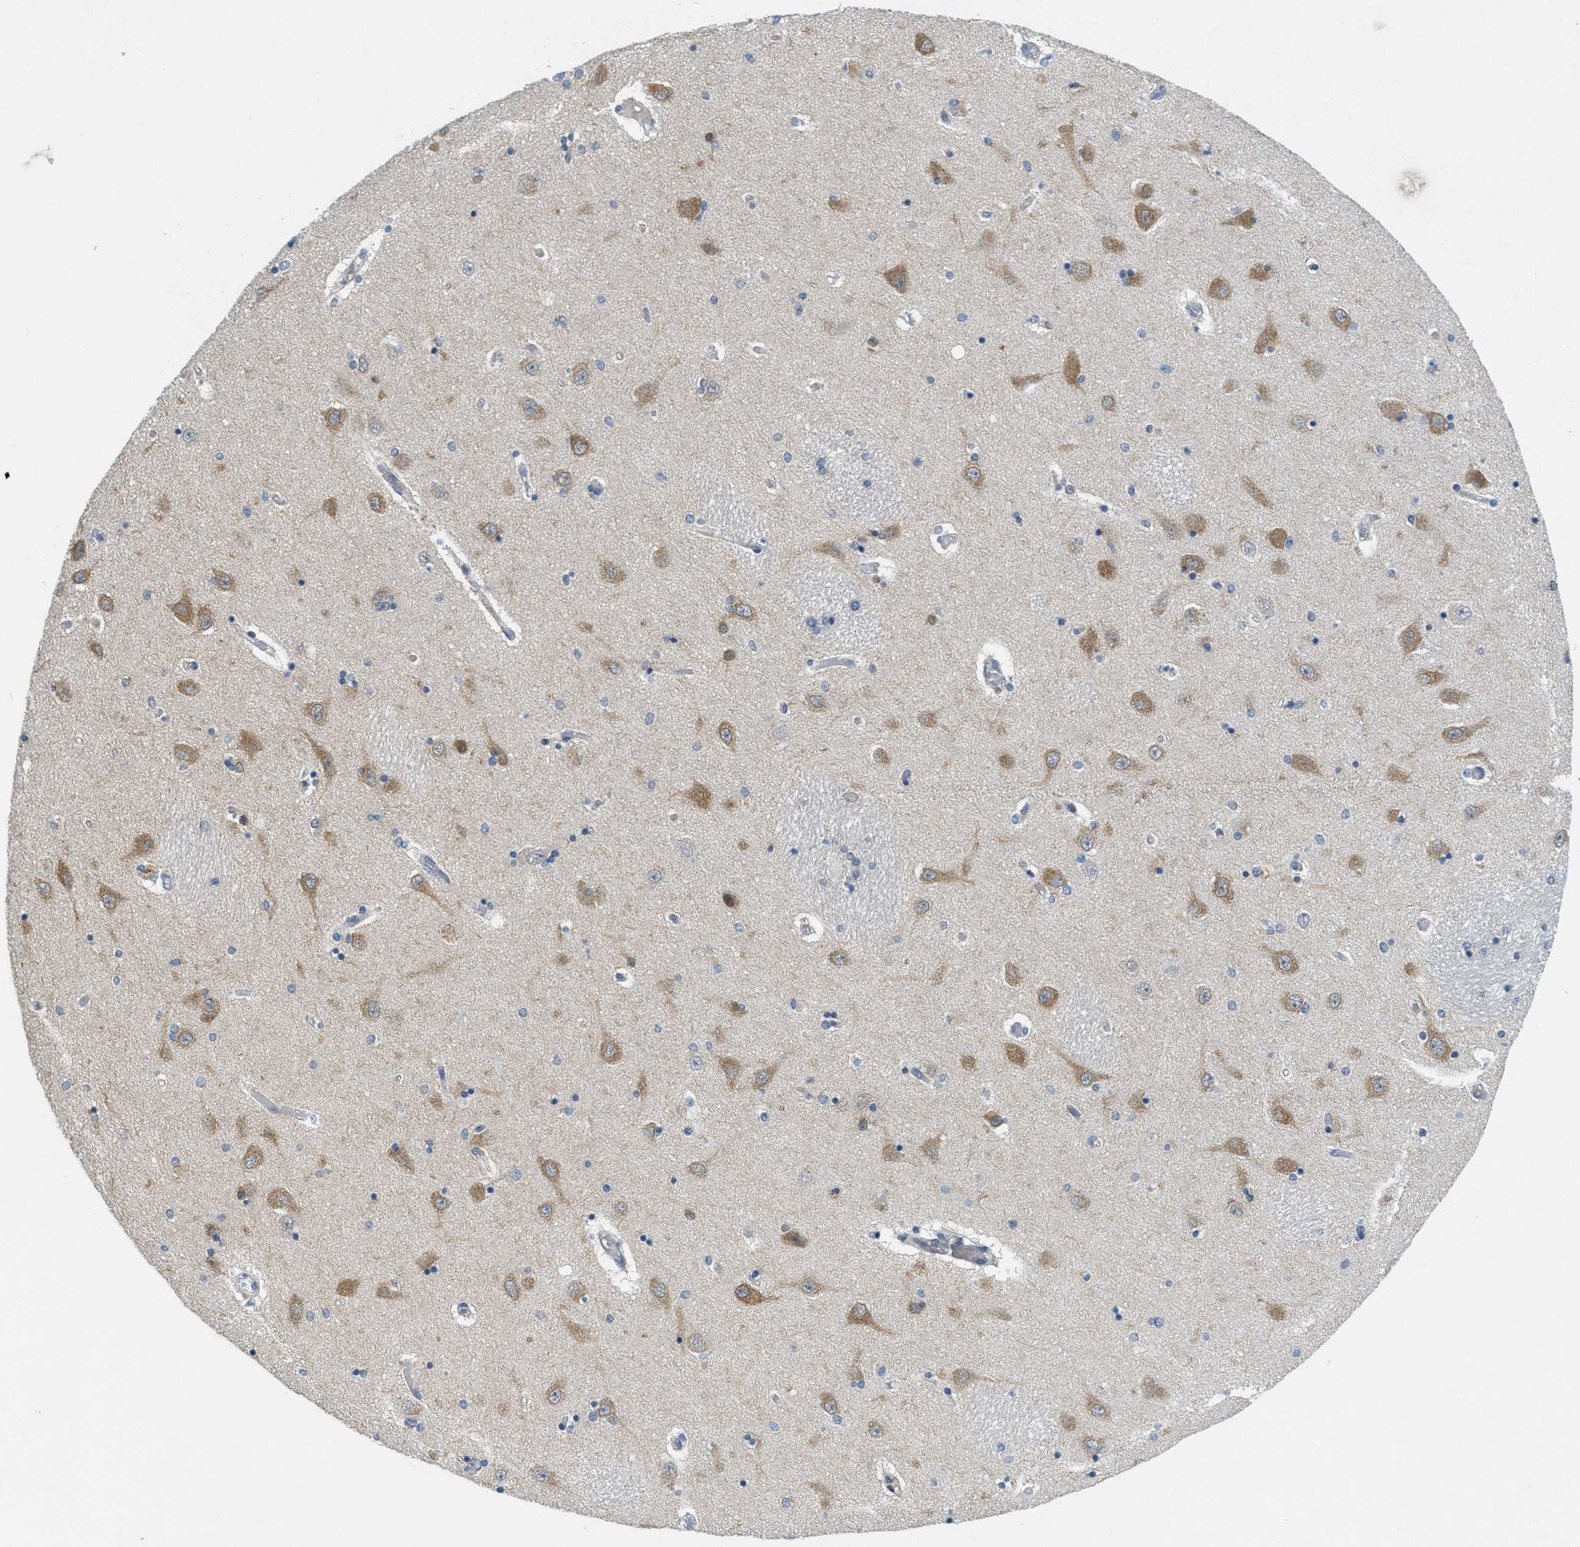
{"staining": {"intensity": "moderate", "quantity": "<25%", "location": "cytoplasmic/membranous"}, "tissue": "hippocampus", "cell_type": "Glial cells", "image_type": "normal", "snomed": [{"axis": "morphology", "description": "Normal tissue, NOS"}, {"axis": "topography", "description": "Hippocampus"}], "caption": "A brown stain highlights moderate cytoplasmic/membranous positivity of a protein in glial cells of benign human hippocampus. Immunohistochemistry (ihc) stains the protein of interest in brown and the nuclei are stained blue.", "gene": "ZFYVE9", "patient": {"sex": "female", "age": 54}}